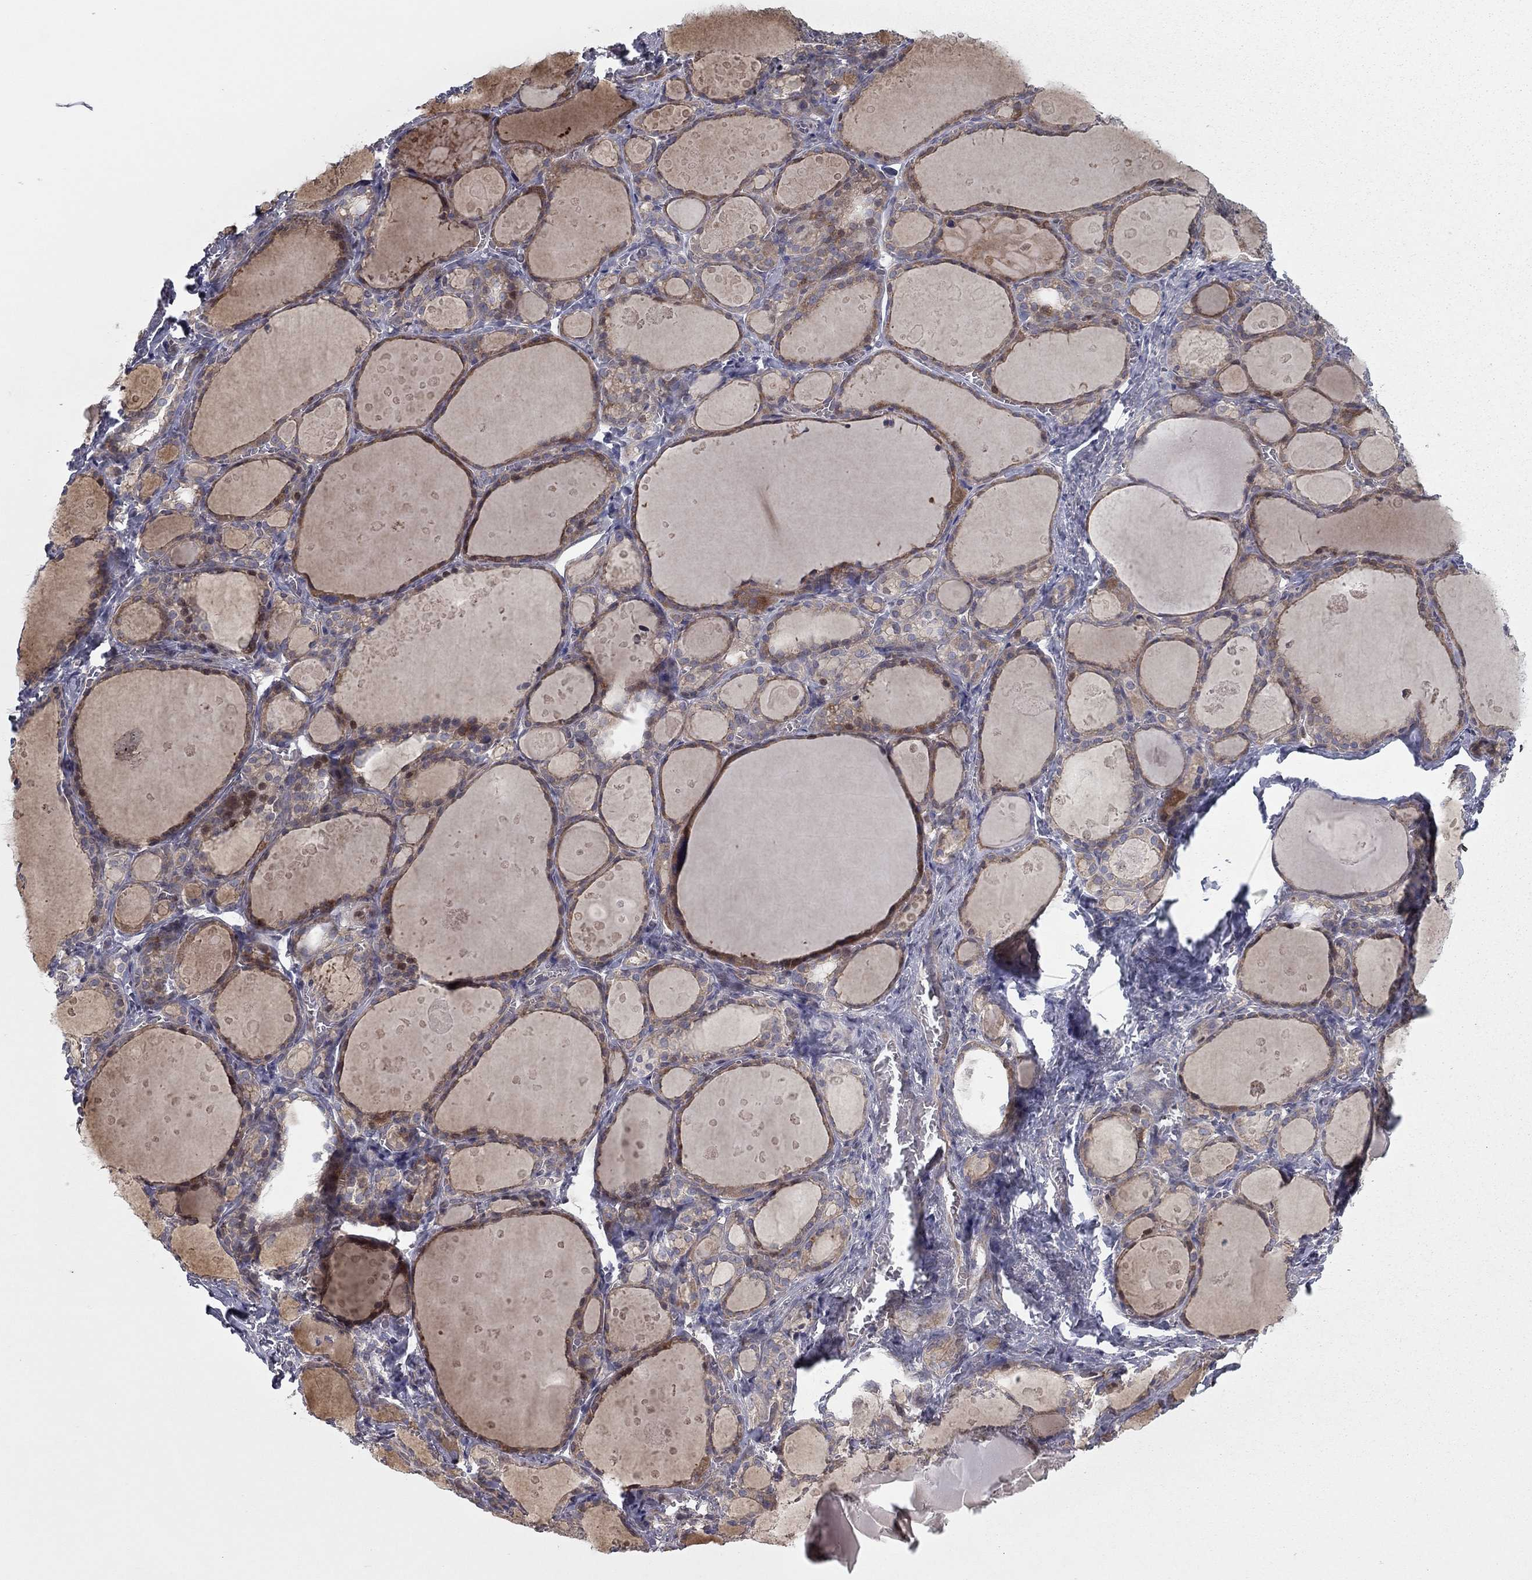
{"staining": {"intensity": "moderate", "quantity": "<25%", "location": "cytoplasmic/membranous"}, "tissue": "thyroid gland", "cell_type": "Glandular cells", "image_type": "normal", "snomed": [{"axis": "morphology", "description": "Normal tissue, NOS"}, {"axis": "topography", "description": "Thyroid gland"}], "caption": "DAB immunohistochemical staining of benign human thyroid gland exhibits moderate cytoplasmic/membranous protein expression in about <25% of glandular cells.", "gene": "DUSP7", "patient": {"sex": "male", "age": 68}}